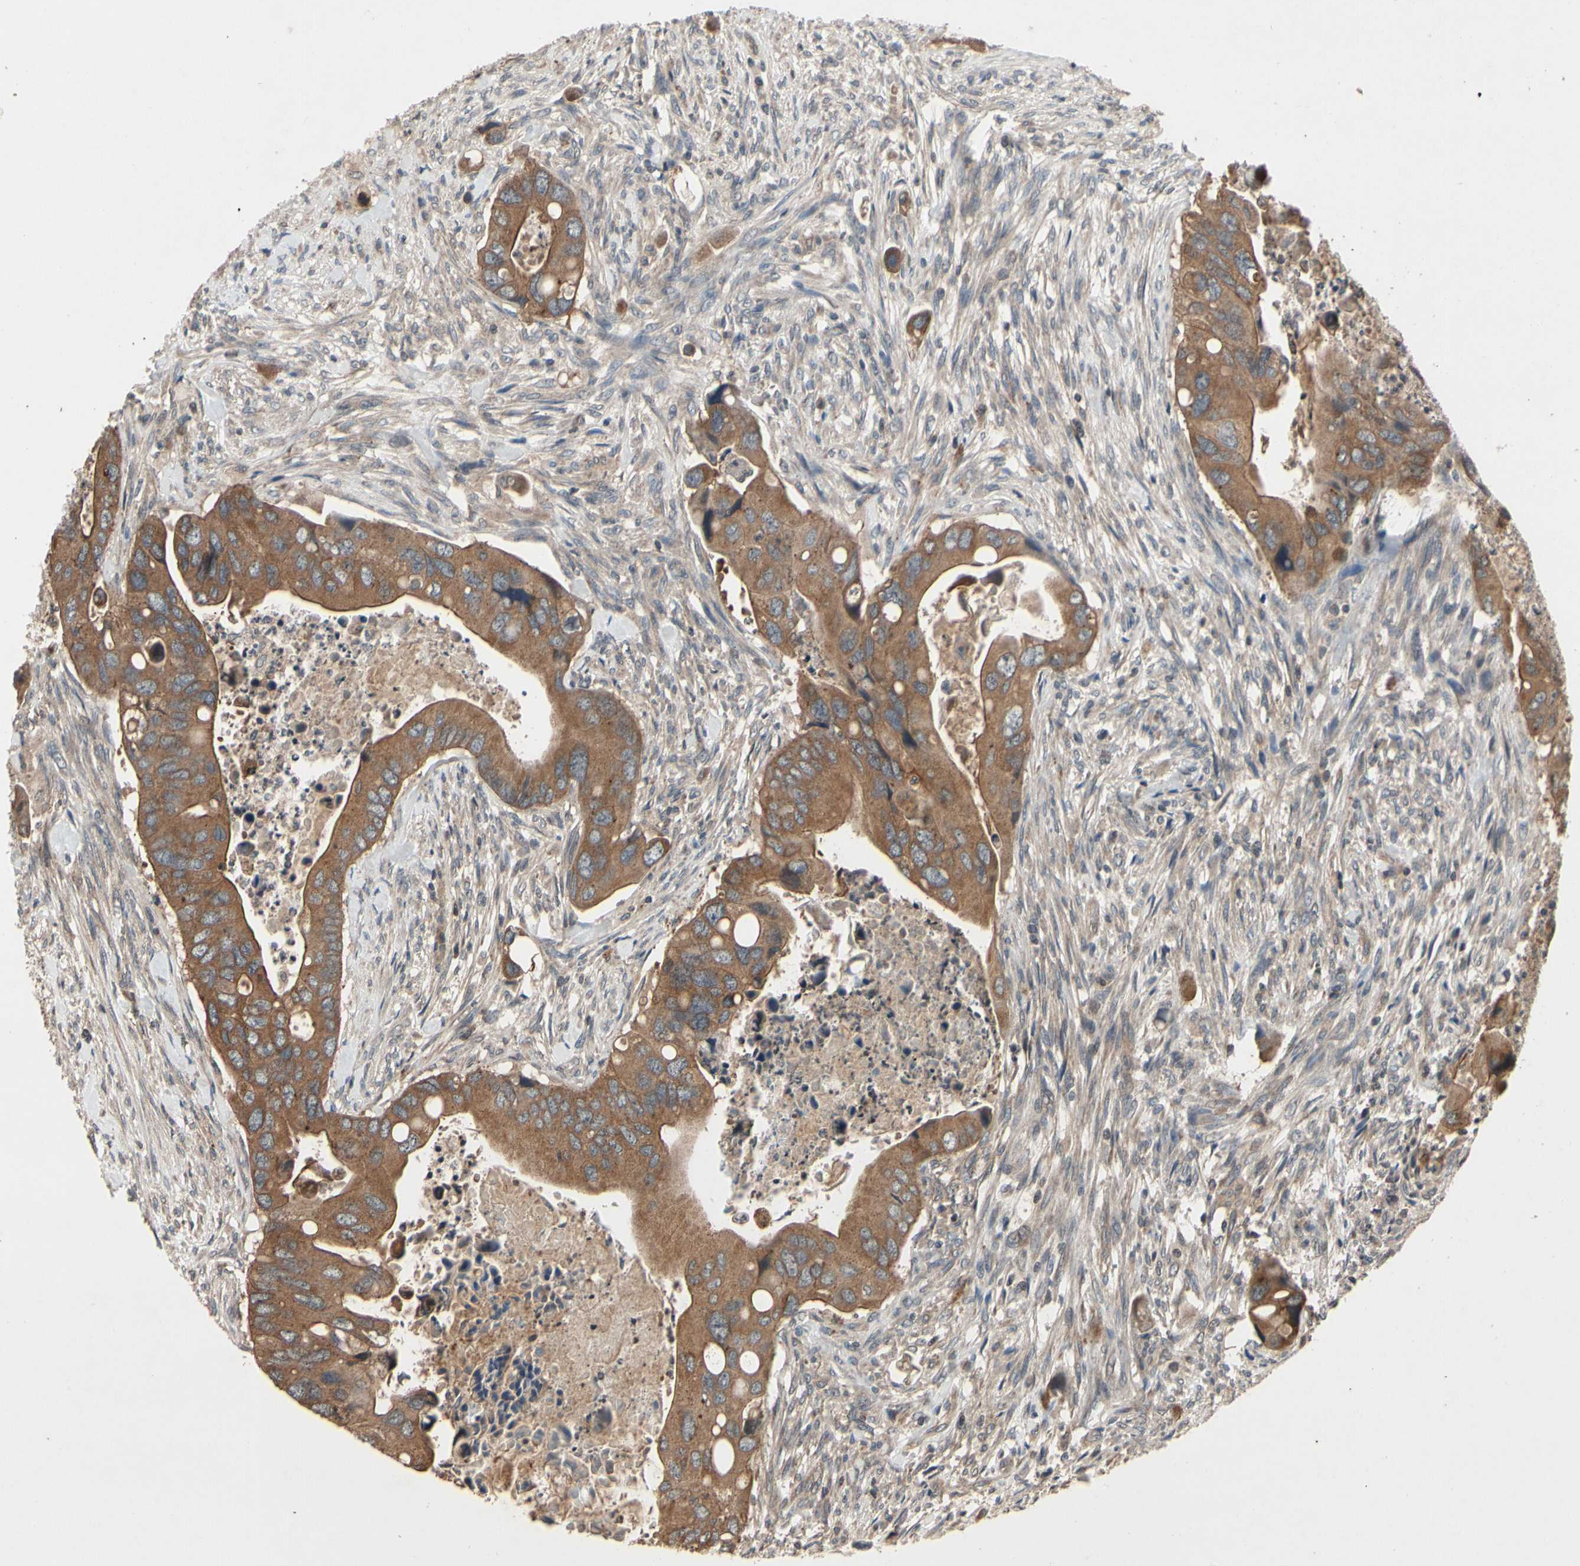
{"staining": {"intensity": "moderate", "quantity": ">75%", "location": "cytoplasmic/membranous"}, "tissue": "colorectal cancer", "cell_type": "Tumor cells", "image_type": "cancer", "snomed": [{"axis": "morphology", "description": "Adenocarcinoma, NOS"}, {"axis": "topography", "description": "Rectum"}], "caption": "Protein staining by immunohistochemistry shows moderate cytoplasmic/membranous positivity in about >75% of tumor cells in colorectal cancer.", "gene": "MBTPS2", "patient": {"sex": "female", "age": 57}}